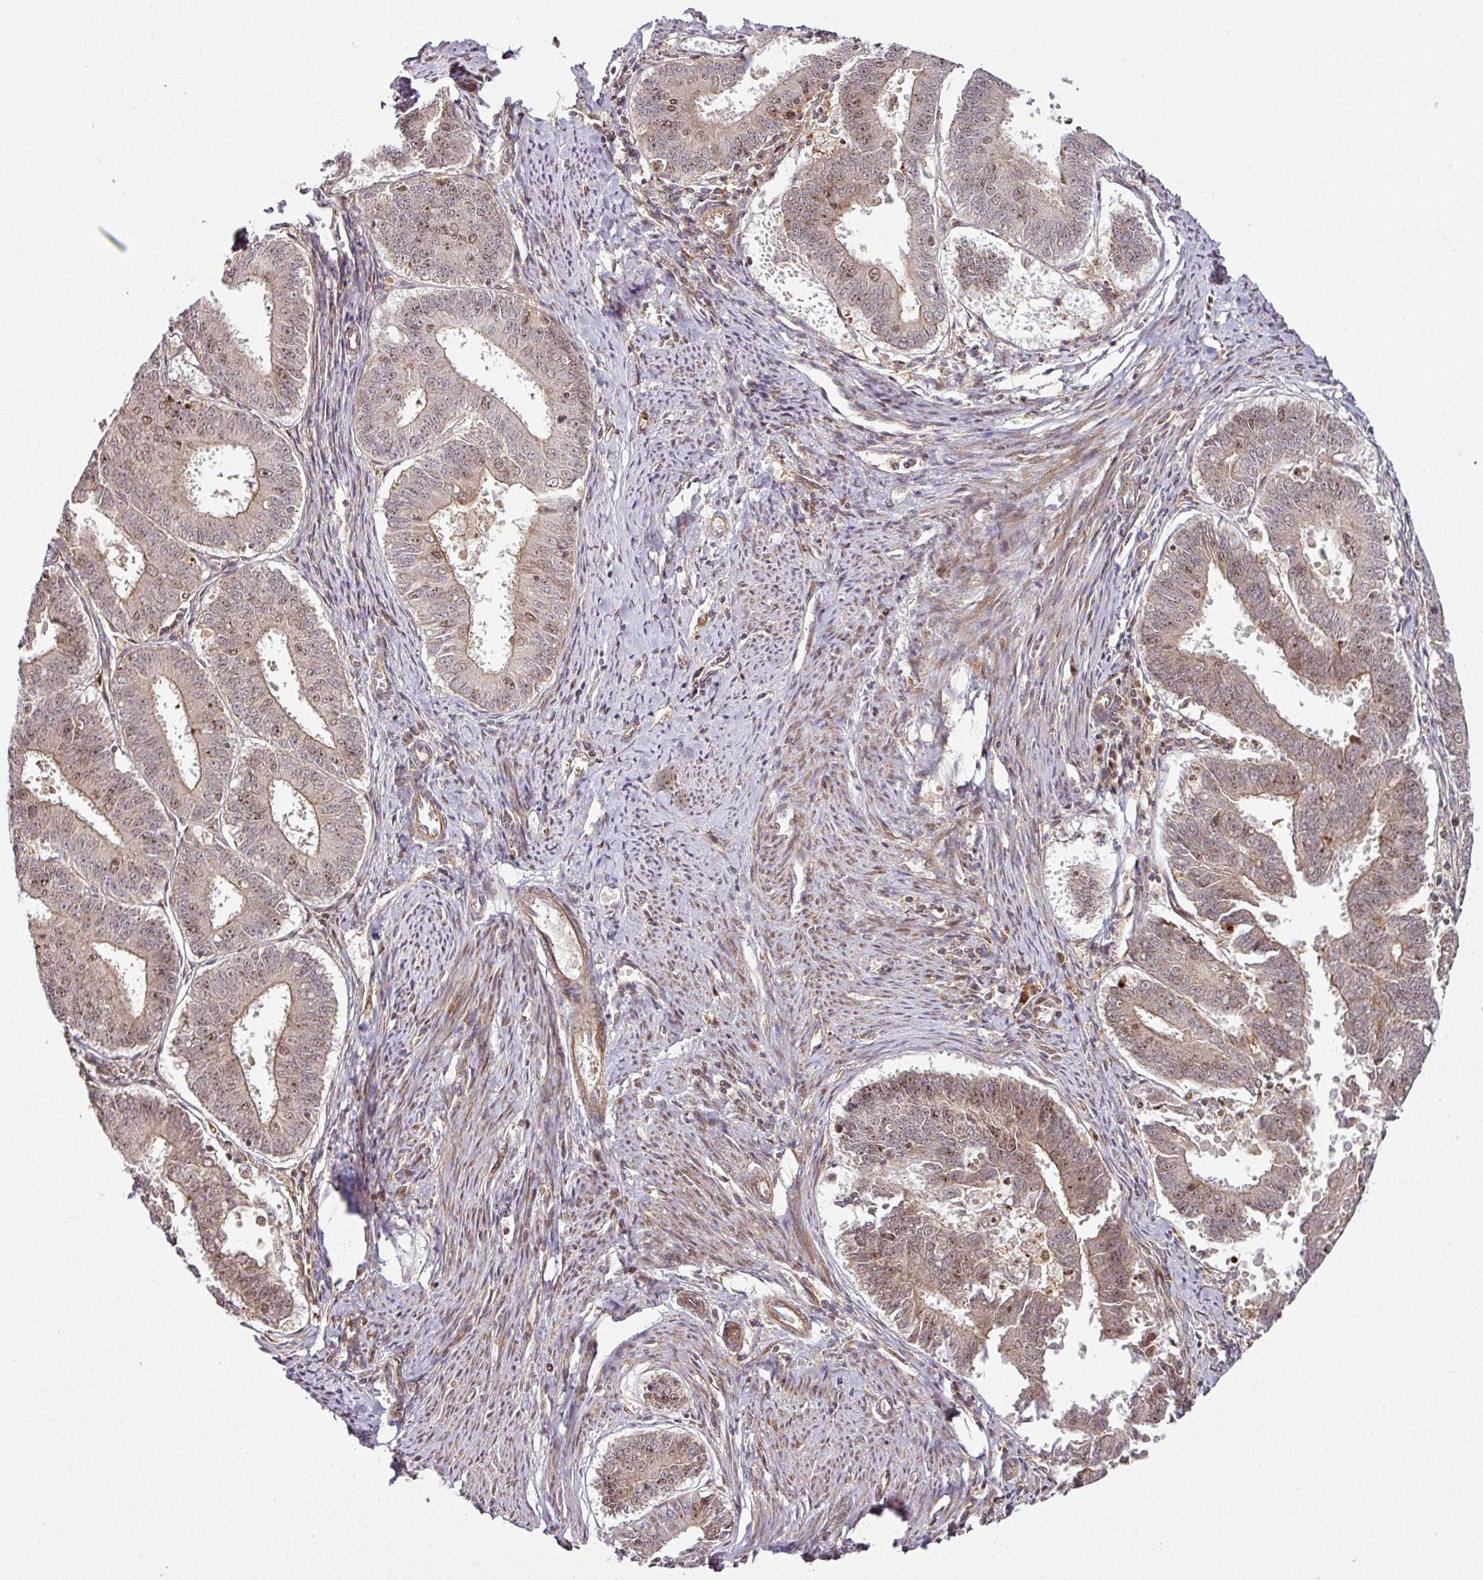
{"staining": {"intensity": "moderate", "quantity": ">75%", "location": "cytoplasmic/membranous,nuclear"}, "tissue": "endometrial cancer", "cell_type": "Tumor cells", "image_type": "cancer", "snomed": [{"axis": "morphology", "description": "Adenocarcinoma, NOS"}, {"axis": "topography", "description": "Endometrium"}], "caption": "Endometrial adenocarcinoma stained with a brown dye displays moderate cytoplasmic/membranous and nuclear positive staining in approximately >75% of tumor cells.", "gene": "ATAT1", "patient": {"sex": "female", "age": 73}}